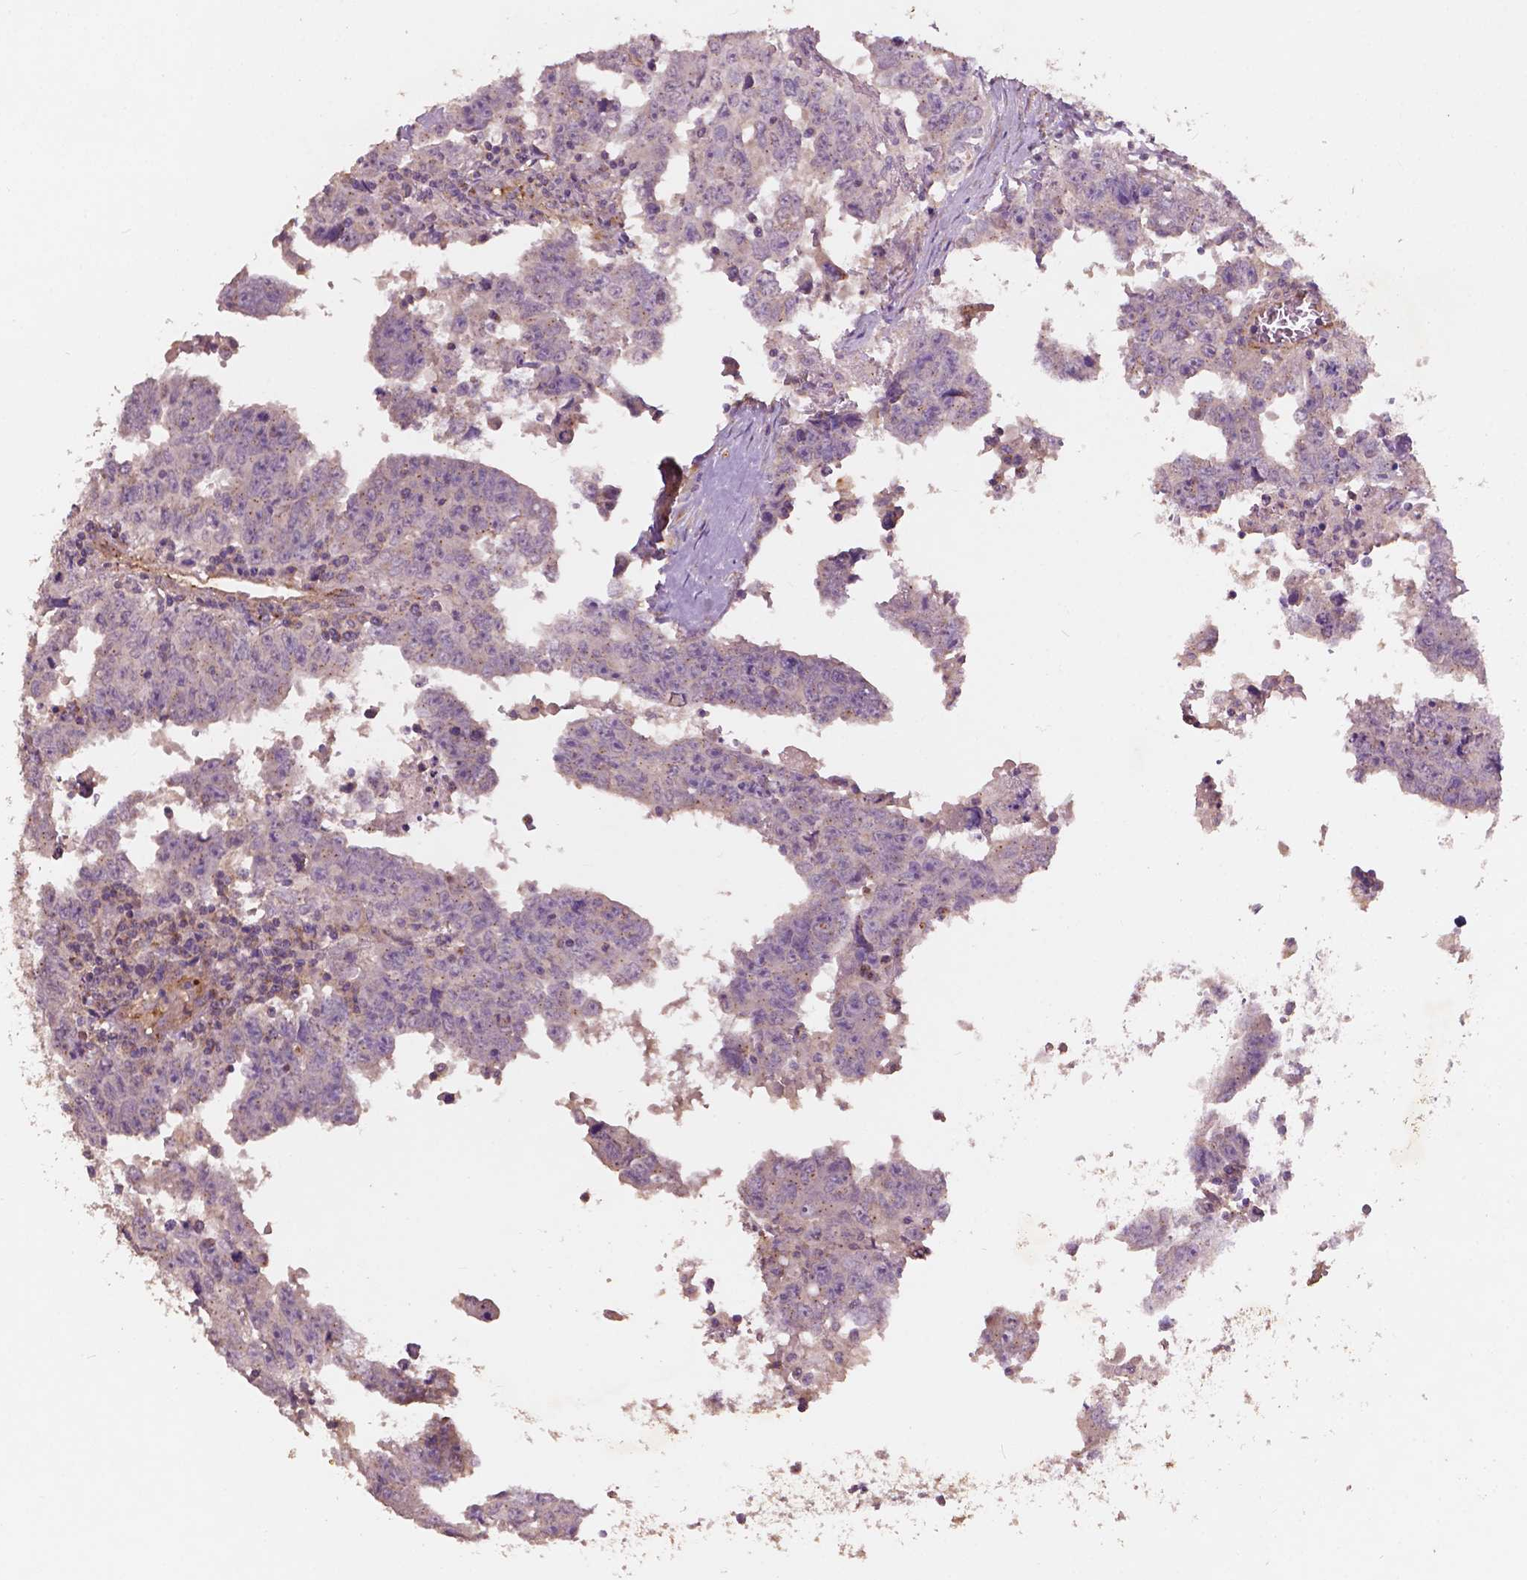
{"staining": {"intensity": "negative", "quantity": "none", "location": "none"}, "tissue": "testis cancer", "cell_type": "Tumor cells", "image_type": "cancer", "snomed": [{"axis": "morphology", "description": "Carcinoma, Embryonal, NOS"}, {"axis": "topography", "description": "Testis"}], "caption": "DAB (3,3'-diaminobenzidine) immunohistochemical staining of embryonal carcinoma (testis) demonstrates no significant staining in tumor cells.", "gene": "CHPT1", "patient": {"sex": "male", "age": 22}}